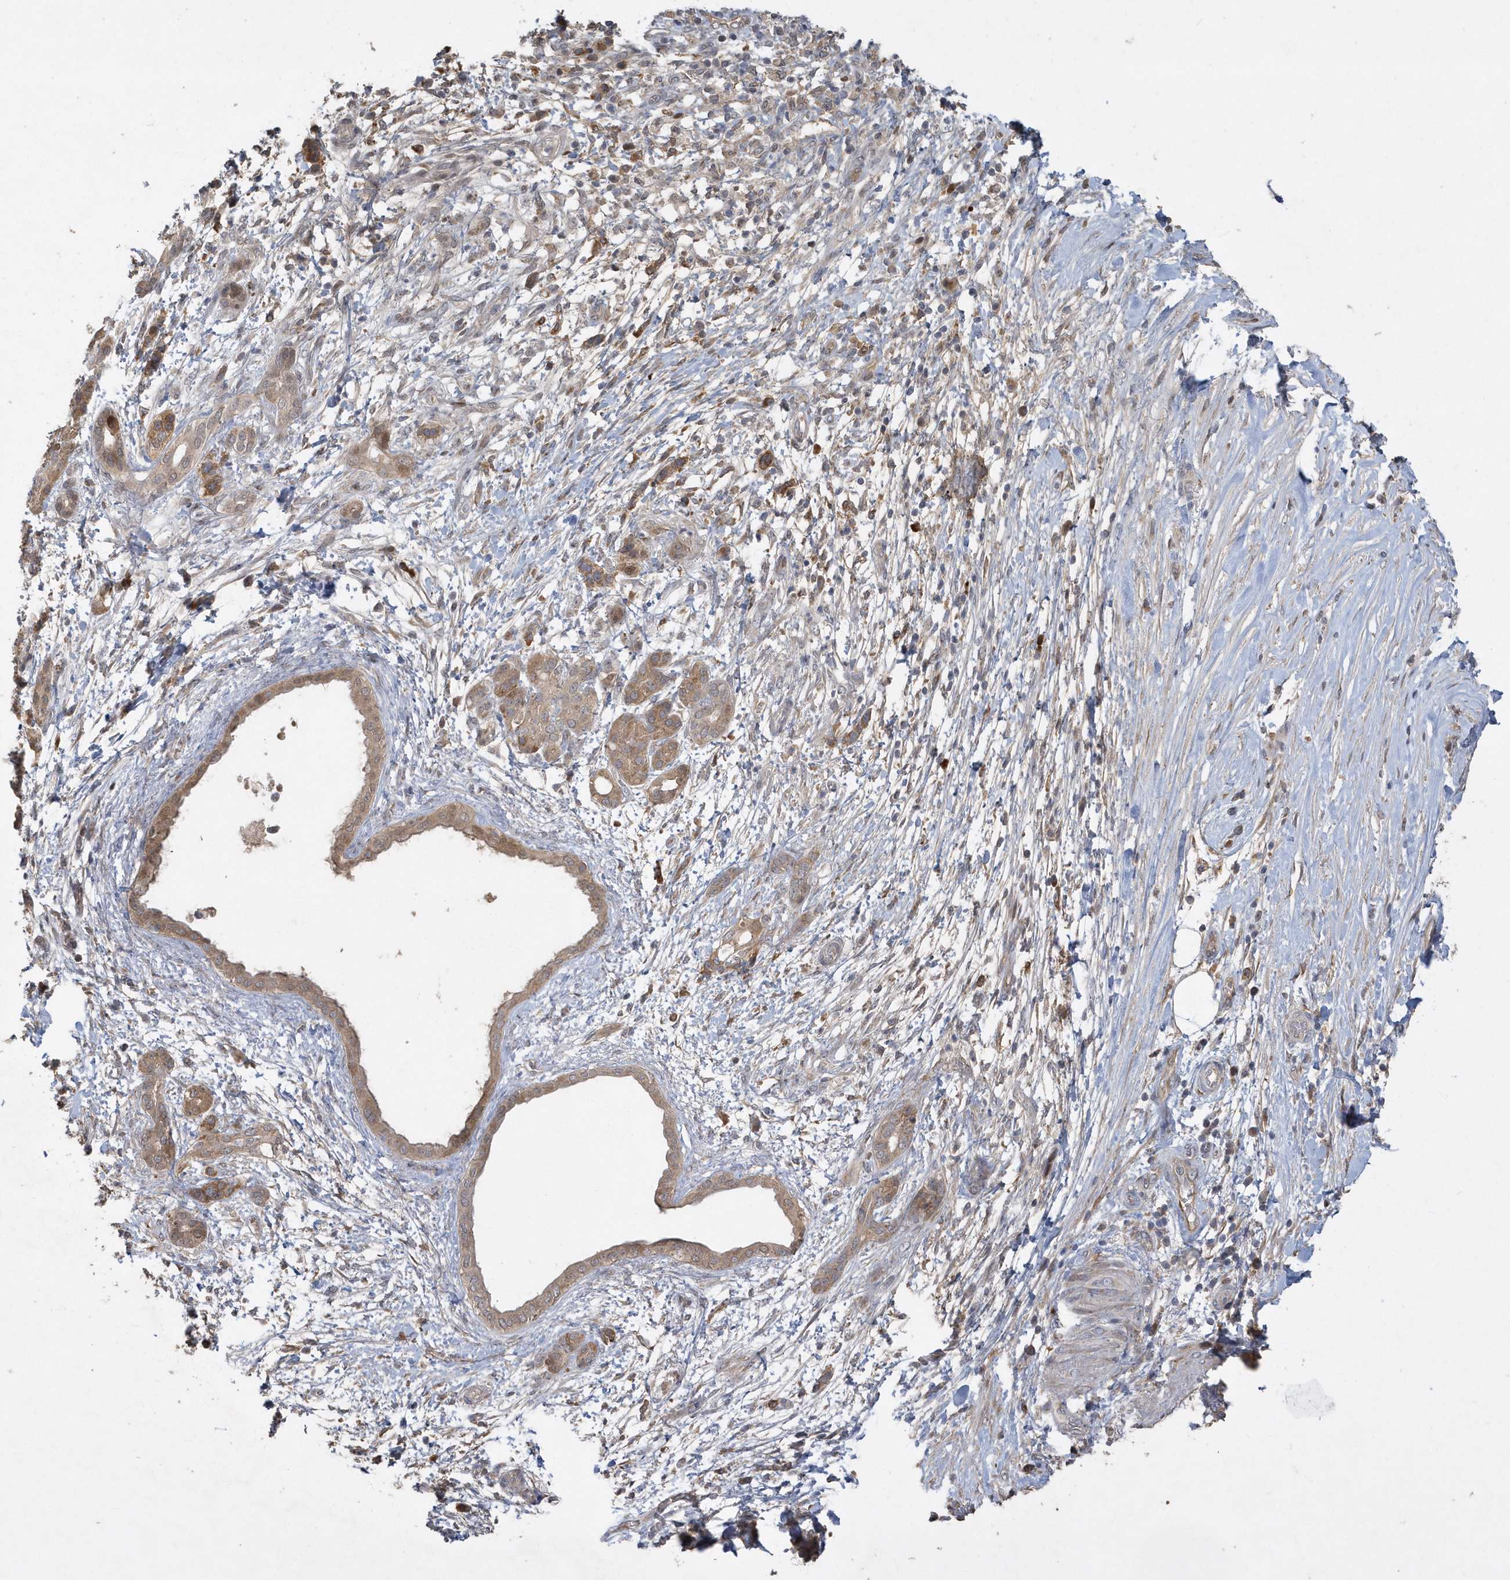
{"staining": {"intensity": "moderate", "quantity": ">75%", "location": "cytoplasmic/membranous"}, "tissue": "pancreatic cancer", "cell_type": "Tumor cells", "image_type": "cancer", "snomed": [{"axis": "morphology", "description": "Adenocarcinoma, NOS"}, {"axis": "topography", "description": "Pancreas"}], "caption": "Human pancreatic cancer (adenocarcinoma) stained with a brown dye demonstrates moderate cytoplasmic/membranous positive positivity in approximately >75% of tumor cells.", "gene": "TRAIP", "patient": {"sex": "female", "age": 55}}